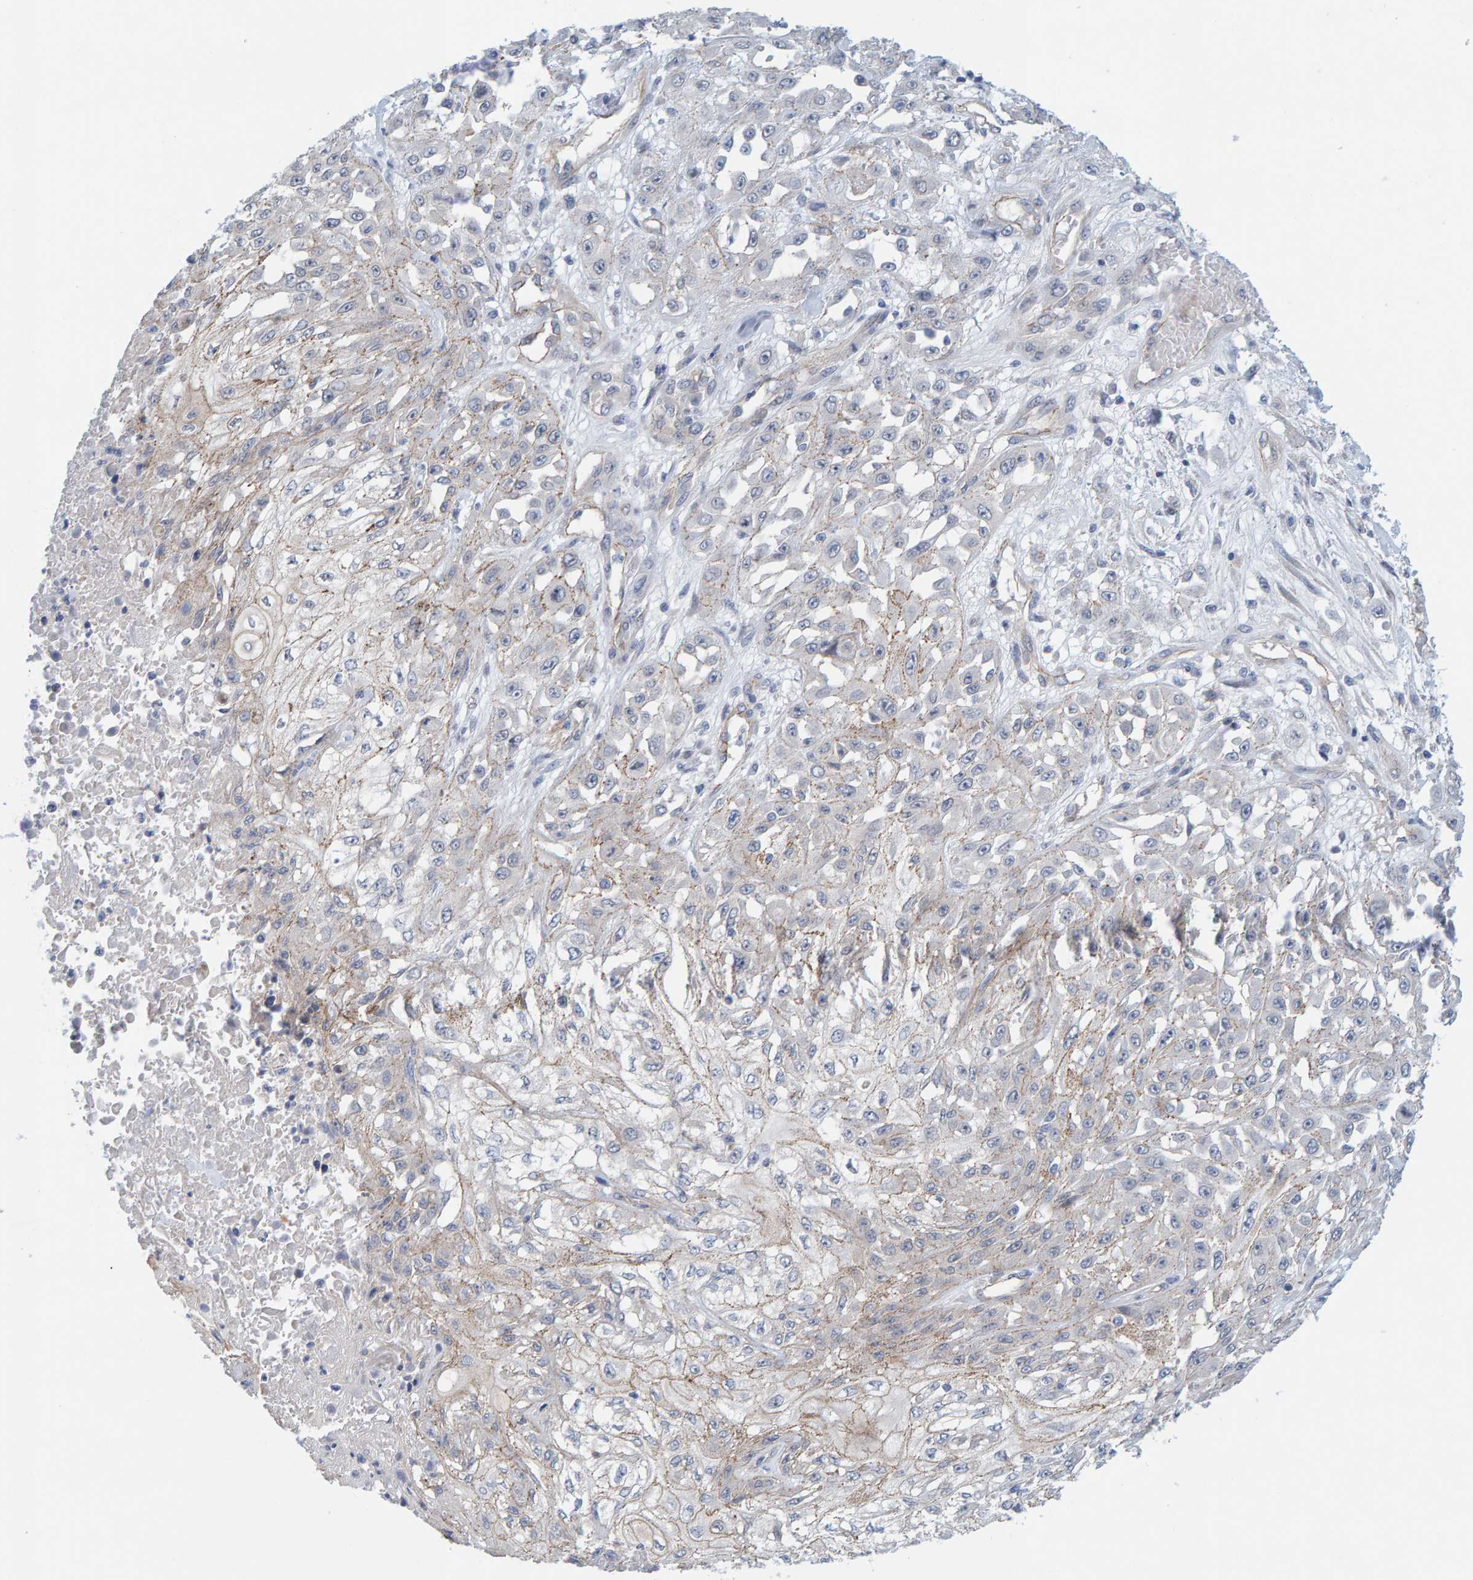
{"staining": {"intensity": "weak", "quantity": "<25%", "location": "cytoplasmic/membranous"}, "tissue": "skin cancer", "cell_type": "Tumor cells", "image_type": "cancer", "snomed": [{"axis": "morphology", "description": "Squamous cell carcinoma, NOS"}, {"axis": "morphology", "description": "Squamous cell carcinoma, metastatic, NOS"}, {"axis": "topography", "description": "Skin"}, {"axis": "topography", "description": "Lymph node"}], "caption": "Squamous cell carcinoma (skin) was stained to show a protein in brown. There is no significant staining in tumor cells.", "gene": "KRBA2", "patient": {"sex": "male", "age": 75}}